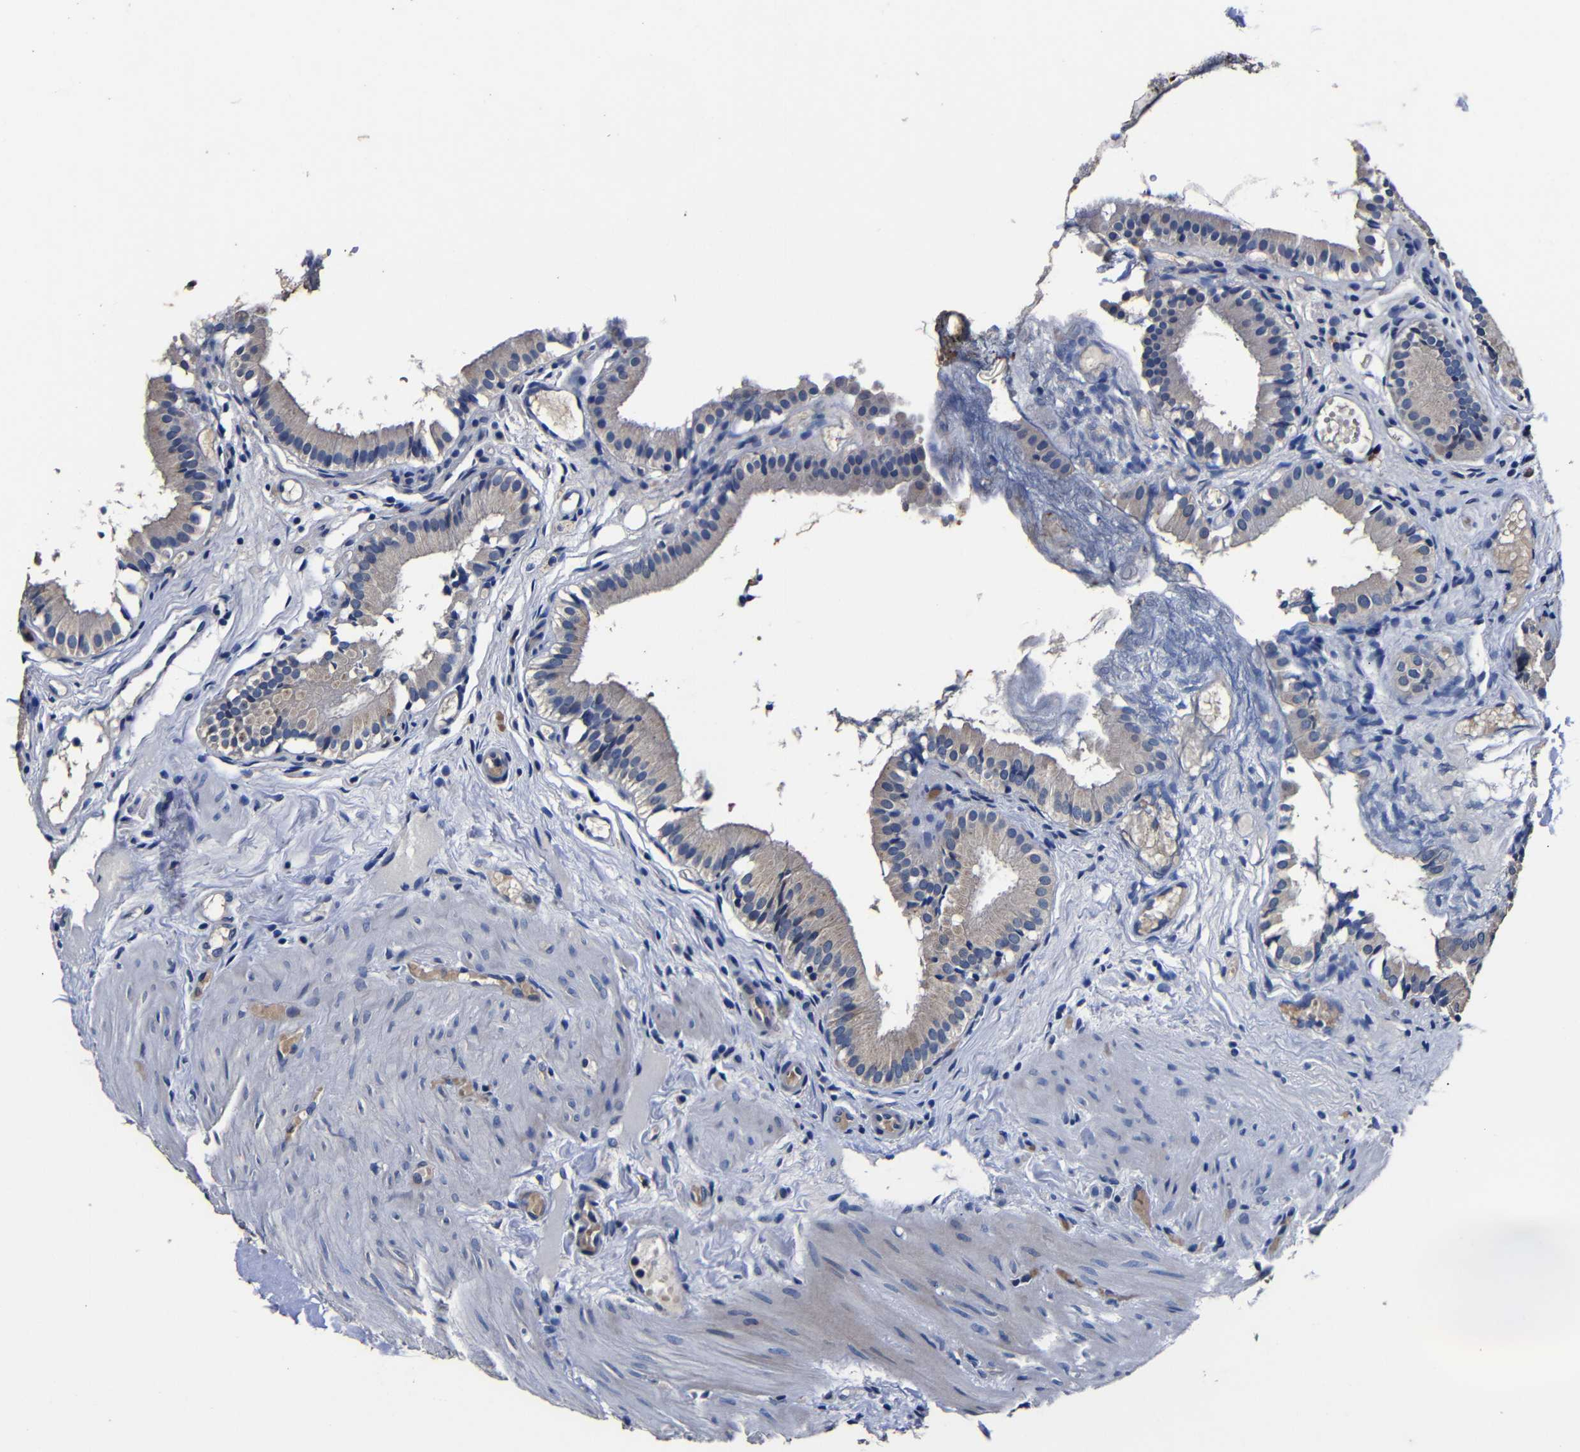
{"staining": {"intensity": "strong", "quantity": "<25%", "location": "cytoplasmic/membranous"}, "tissue": "gallbladder", "cell_type": "Glandular cells", "image_type": "normal", "snomed": [{"axis": "morphology", "description": "Normal tissue, NOS"}, {"axis": "topography", "description": "Gallbladder"}], "caption": "Immunohistochemistry (IHC) (DAB (3,3'-diaminobenzidine)) staining of normal gallbladder displays strong cytoplasmic/membranous protein expression in approximately <25% of glandular cells.", "gene": "SCN9A", "patient": {"sex": "female", "age": 26}}